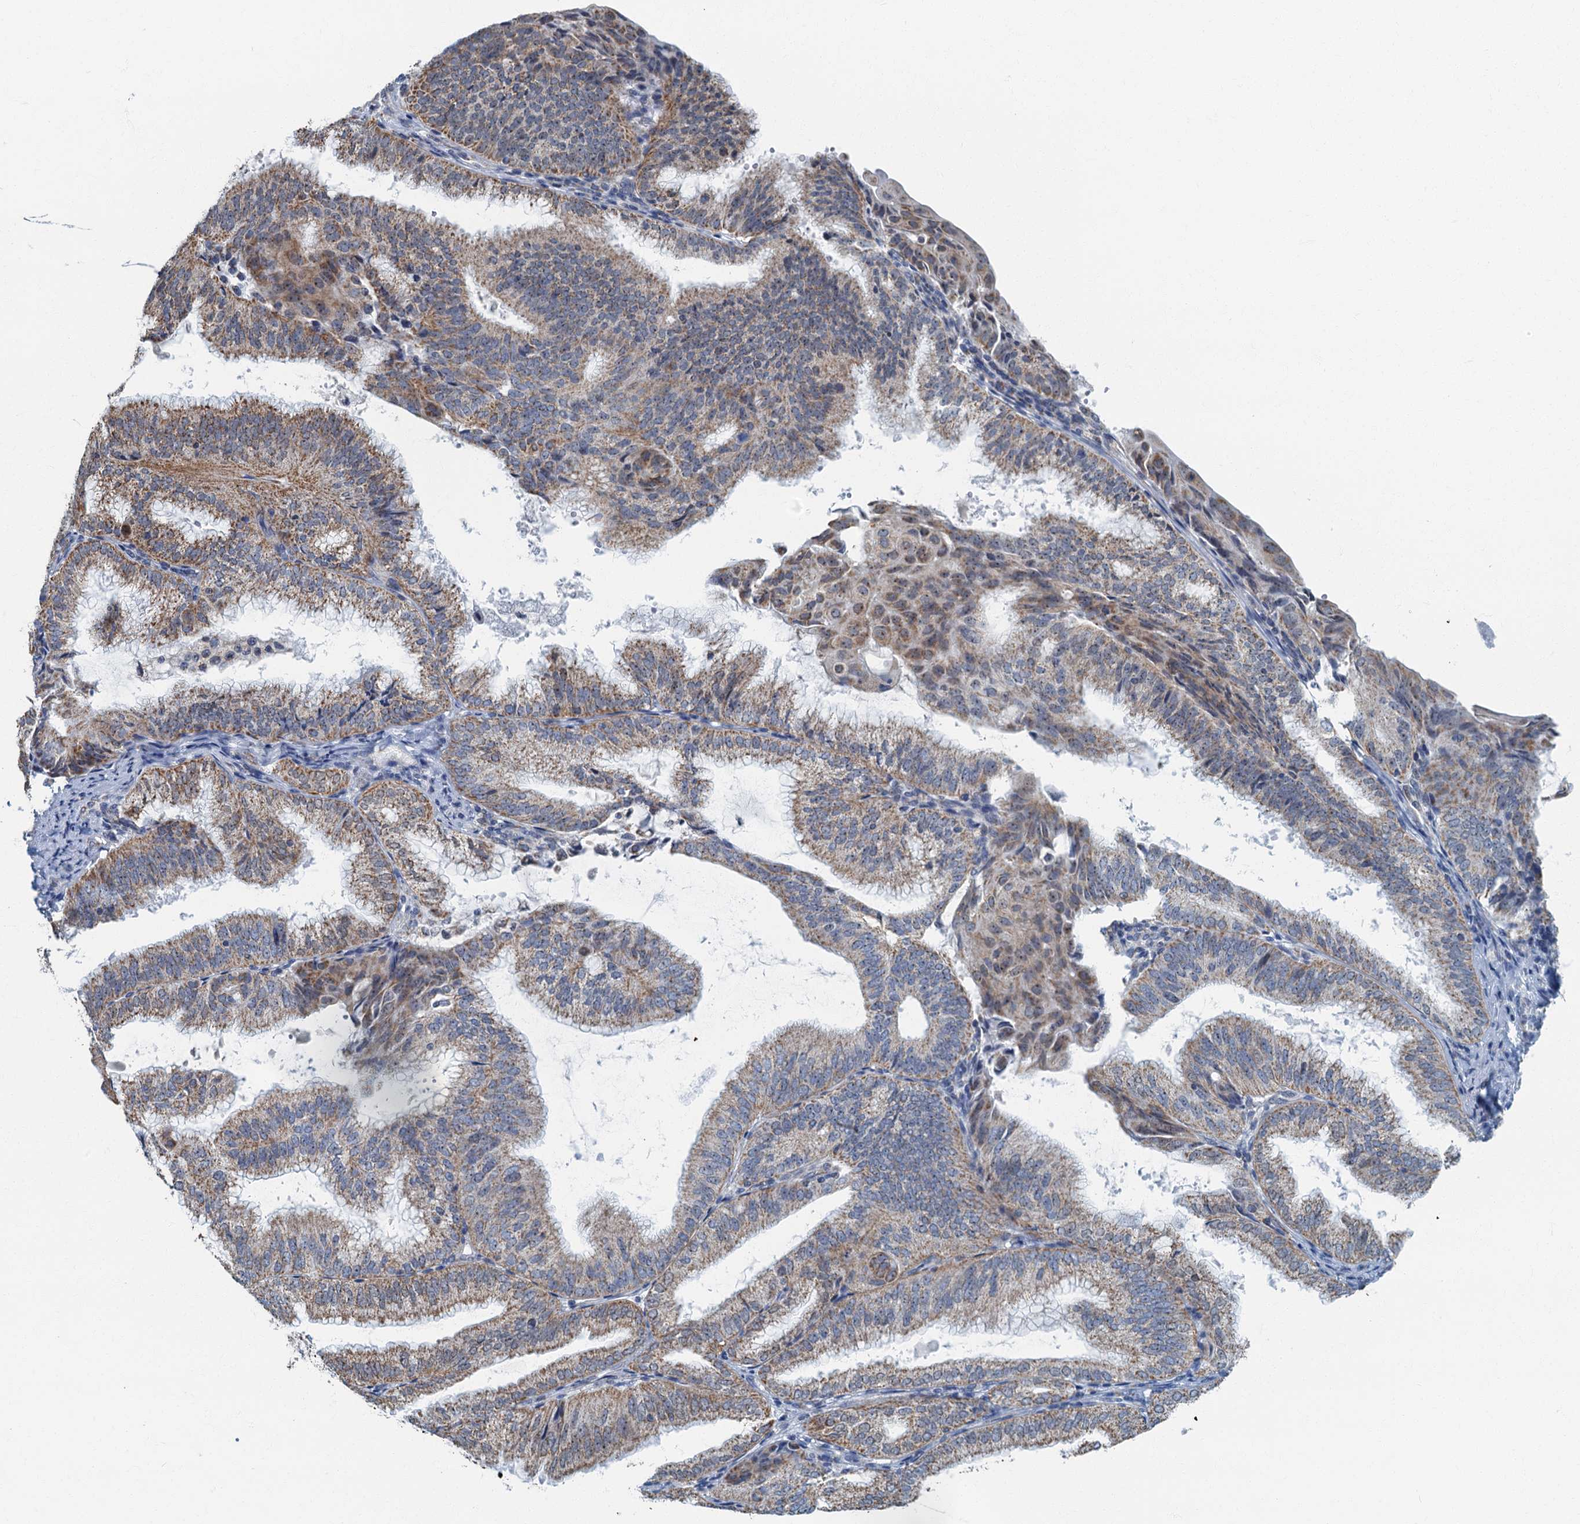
{"staining": {"intensity": "moderate", "quantity": "25%-75%", "location": "cytoplasmic/membranous"}, "tissue": "endometrial cancer", "cell_type": "Tumor cells", "image_type": "cancer", "snomed": [{"axis": "morphology", "description": "Adenocarcinoma, NOS"}, {"axis": "topography", "description": "Endometrium"}], "caption": "The photomicrograph shows immunohistochemical staining of endometrial adenocarcinoma. There is moderate cytoplasmic/membranous positivity is appreciated in about 25%-75% of tumor cells.", "gene": "RAD9B", "patient": {"sex": "female", "age": 49}}